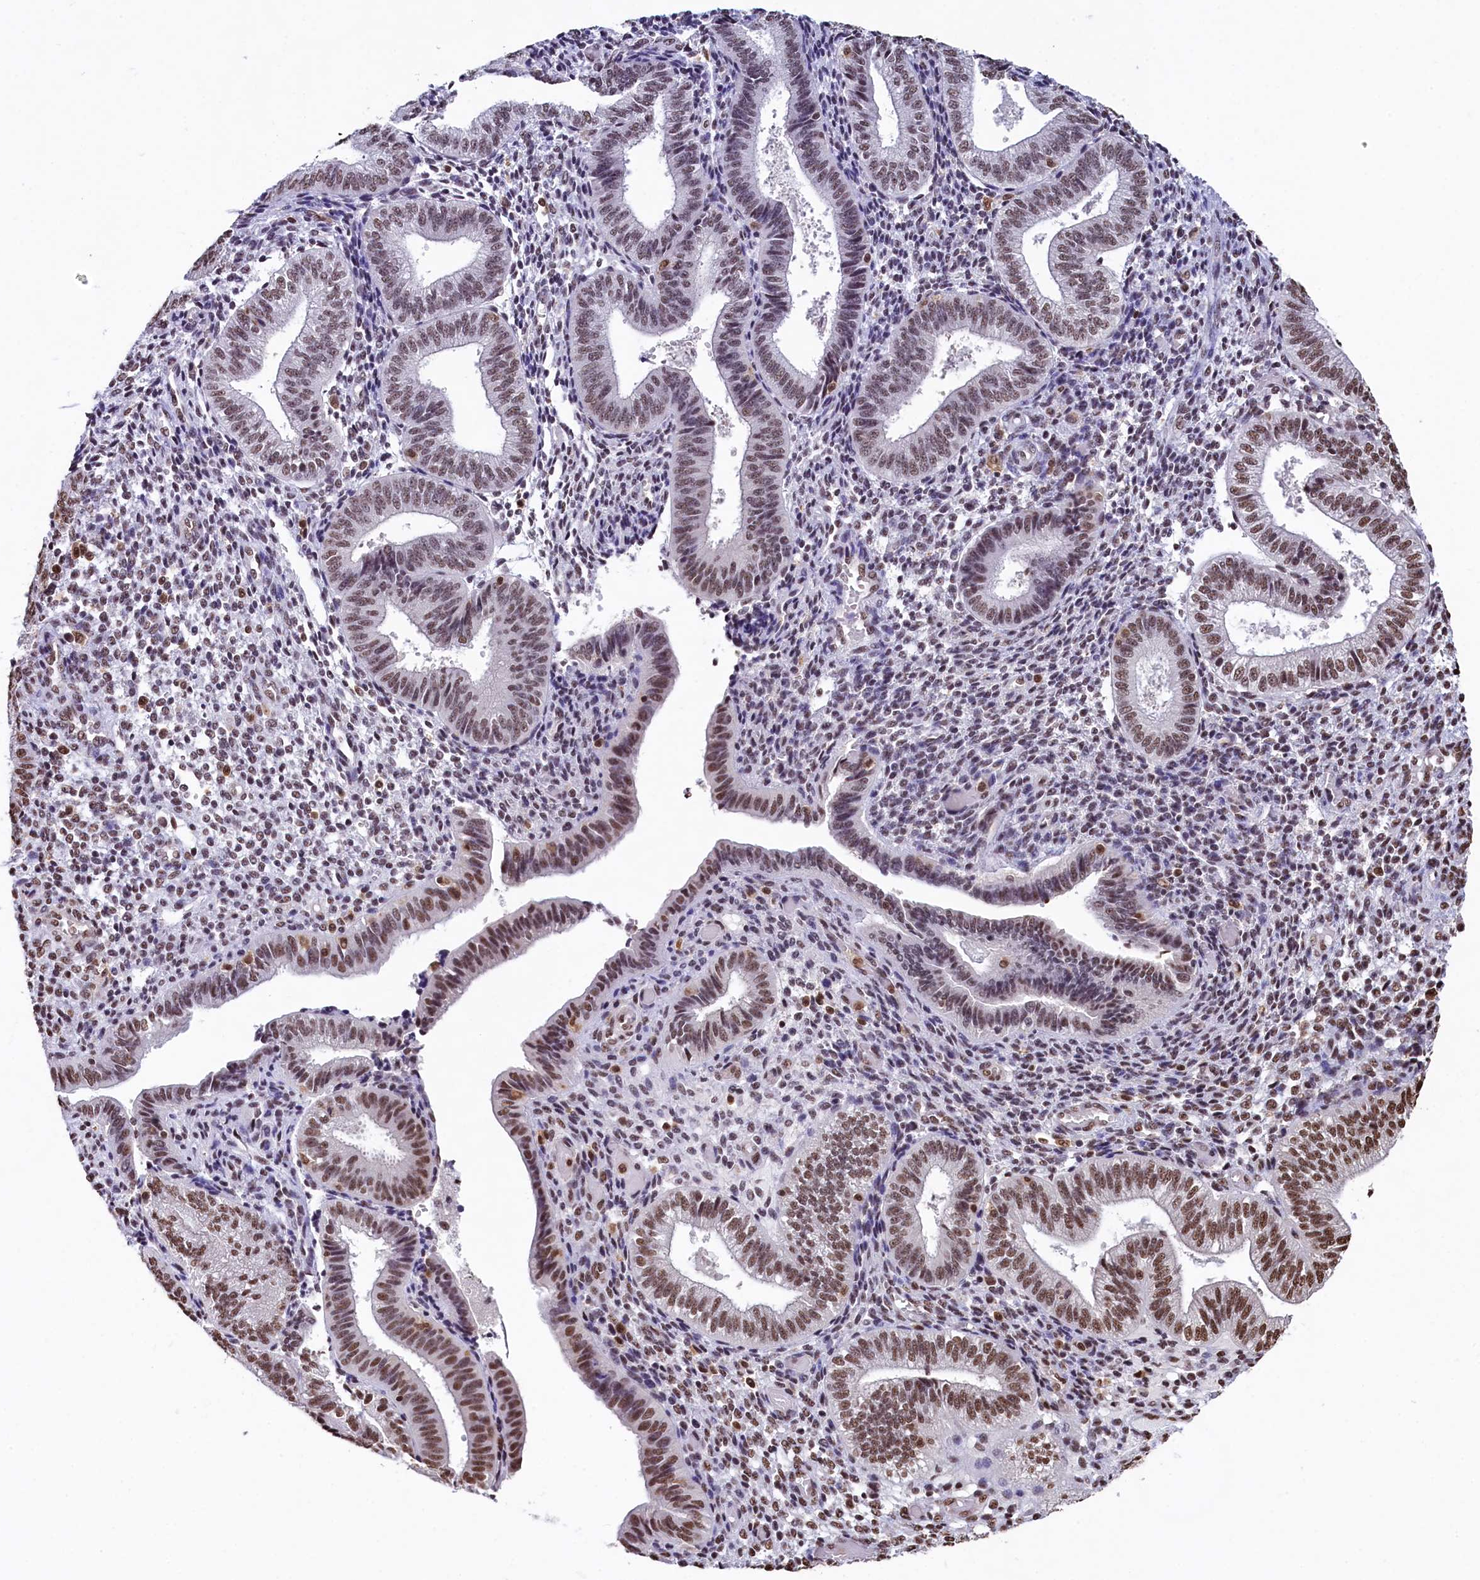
{"staining": {"intensity": "moderate", "quantity": "25%-75%", "location": "nuclear"}, "tissue": "endometrium", "cell_type": "Cells in endometrial stroma", "image_type": "normal", "snomed": [{"axis": "morphology", "description": "Normal tissue, NOS"}, {"axis": "topography", "description": "Endometrium"}], "caption": "Cells in endometrial stroma demonstrate medium levels of moderate nuclear expression in approximately 25%-75% of cells in normal endometrium. The staining is performed using DAB brown chromogen to label protein expression. The nuclei are counter-stained blue using hematoxylin.", "gene": "SNRPD2", "patient": {"sex": "female", "age": 34}}